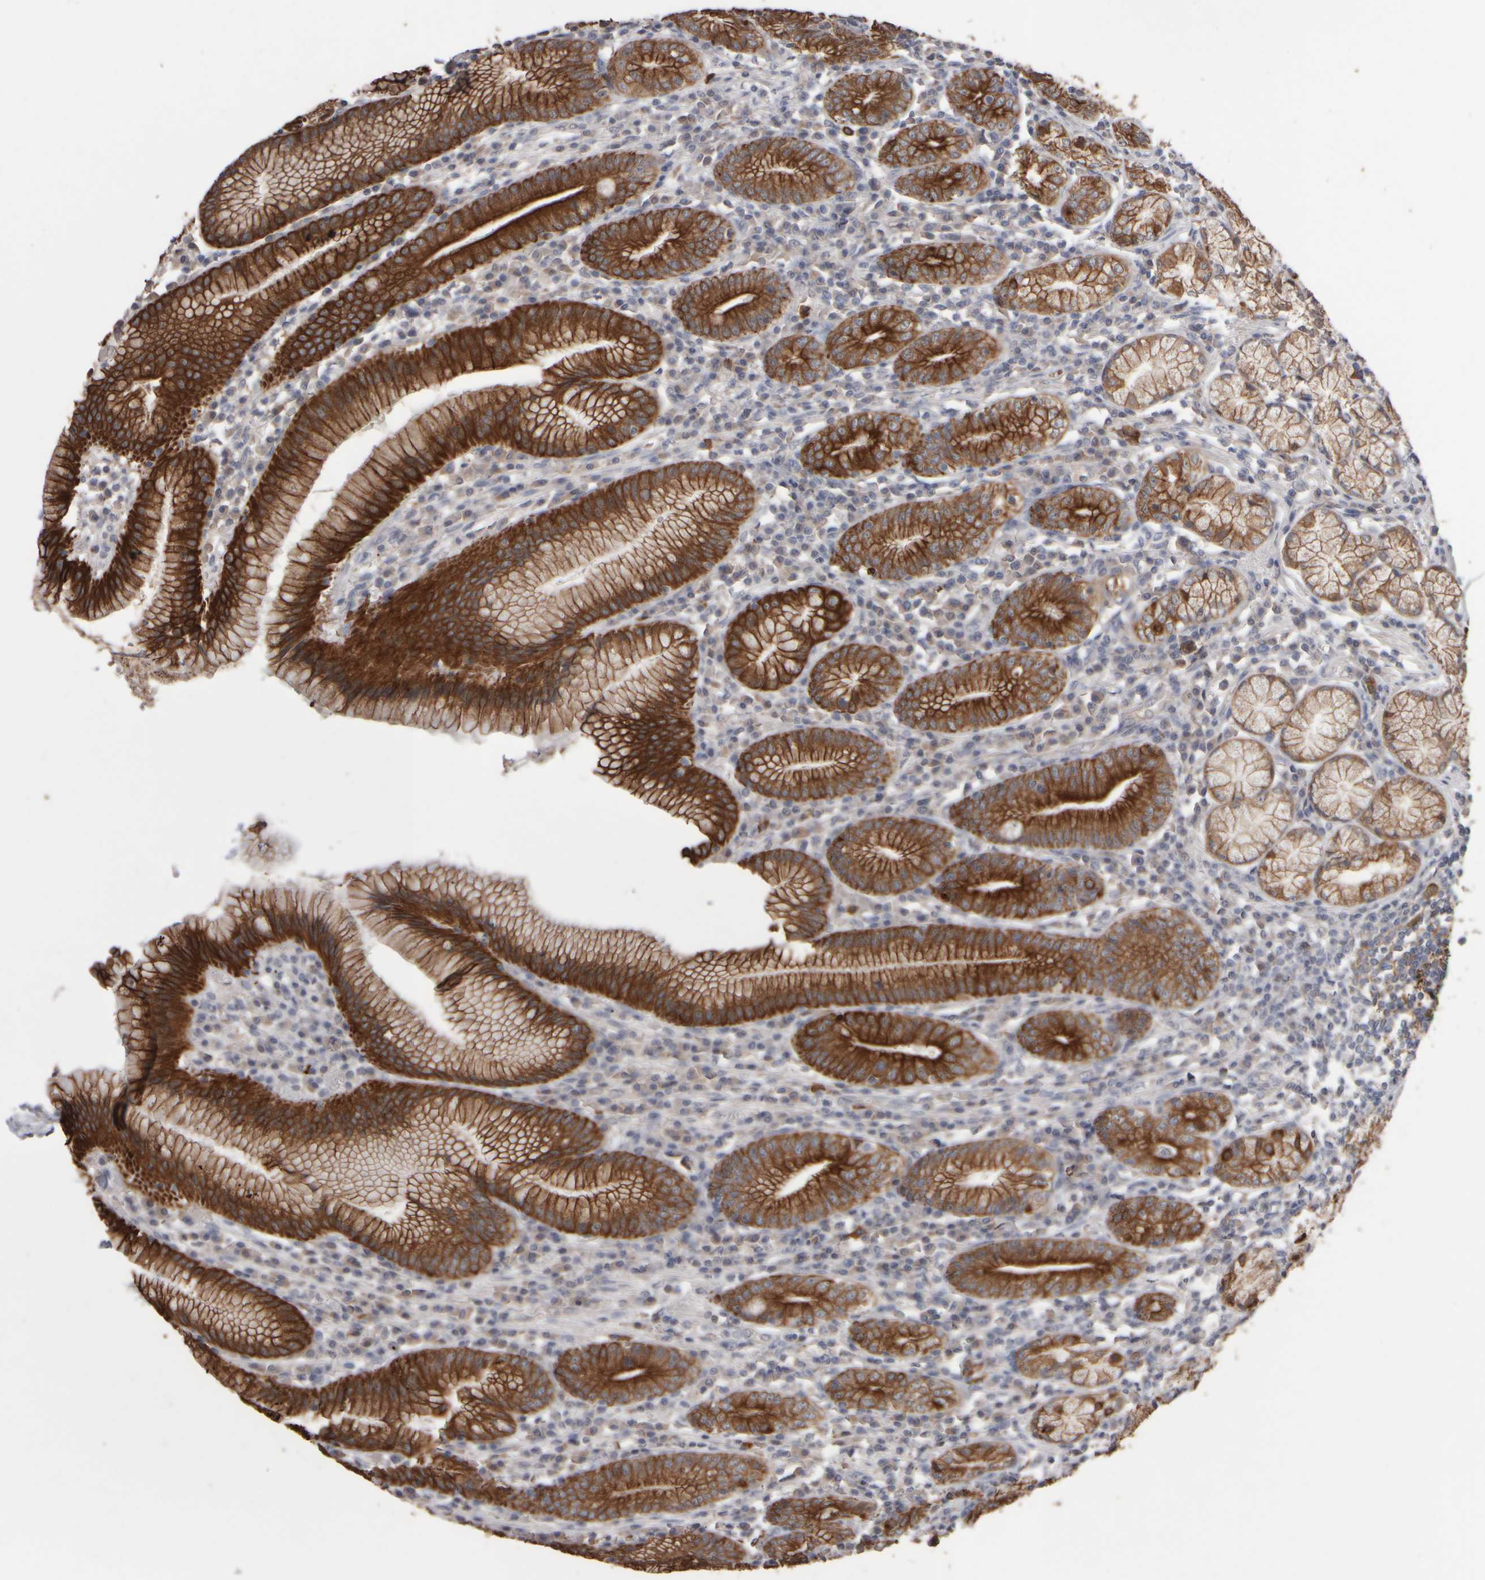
{"staining": {"intensity": "strong", "quantity": ">75%", "location": "cytoplasmic/membranous"}, "tissue": "stomach", "cell_type": "Glandular cells", "image_type": "normal", "snomed": [{"axis": "morphology", "description": "Normal tissue, NOS"}, {"axis": "topography", "description": "Stomach"}], "caption": "This photomicrograph reveals immunohistochemistry staining of normal stomach, with high strong cytoplasmic/membranous positivity in approximately >75% of glandular cells.", "gene": "EPHX2", "patient": {"sex": "male", "age": 55}}